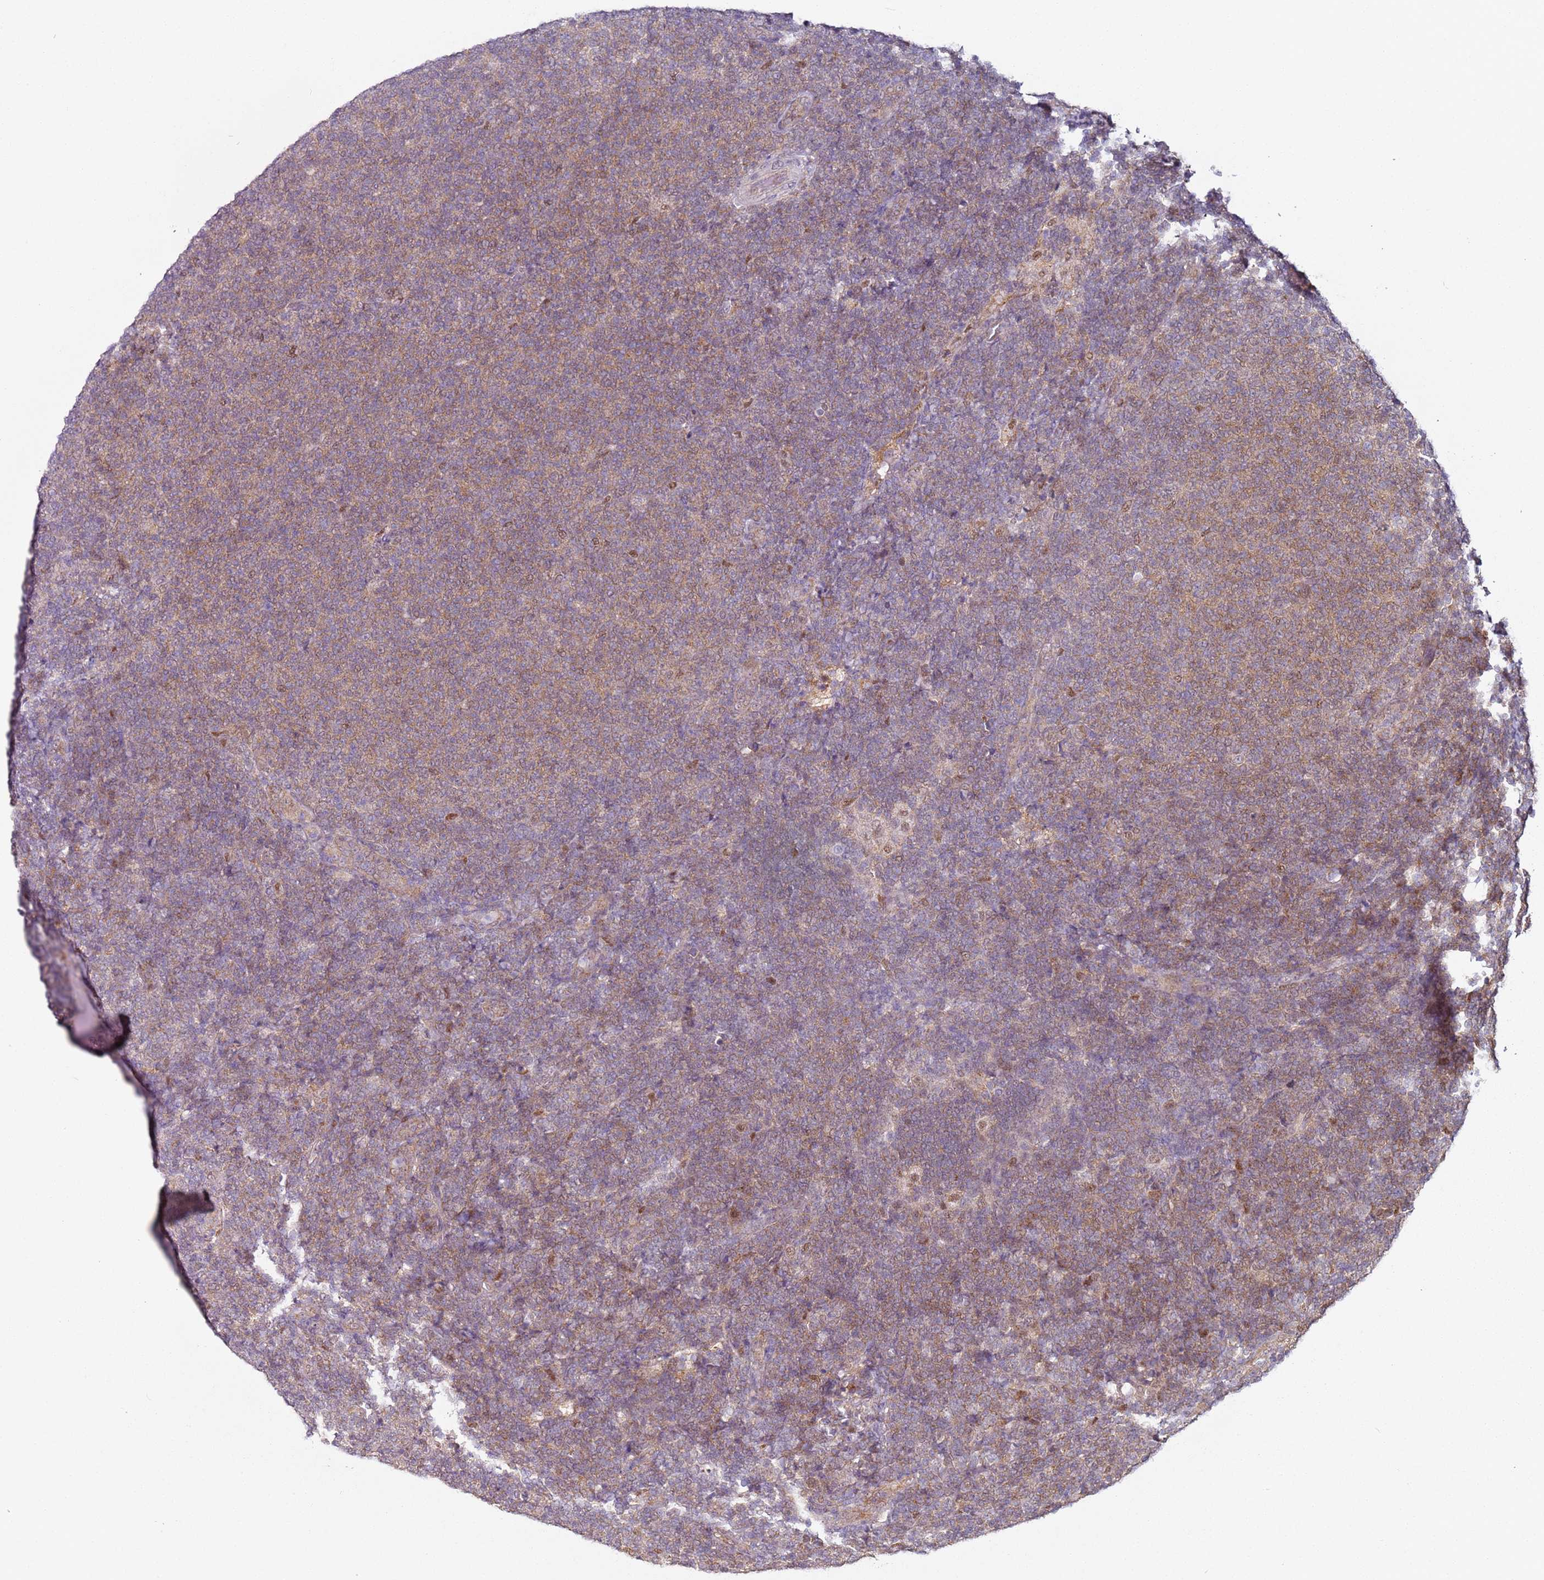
{"staining": {"intensity": "weak", "quantity": ">75%", "location": "cytoplasmic/membranous"}, "tissue": "lymphoma", "cell_type": "Tumor cells", "image_type": "cancer", "snomed": [{"axis": "morphology", "description": "Malignant lymphoma, non-Hodgkin's type, Low grade"}, {"axis": "topography", "description": "Lymph node"}], "caption": "This is a micrograph of immunohistochemistry staining of low-grade malignant lymphoma, non-Hodgkin's type, which shows weak expression in the cytoplasmic/membranous of tumor cells.", "gene": "PSMD4", "patient": {"sex": "male", "age": 66}}